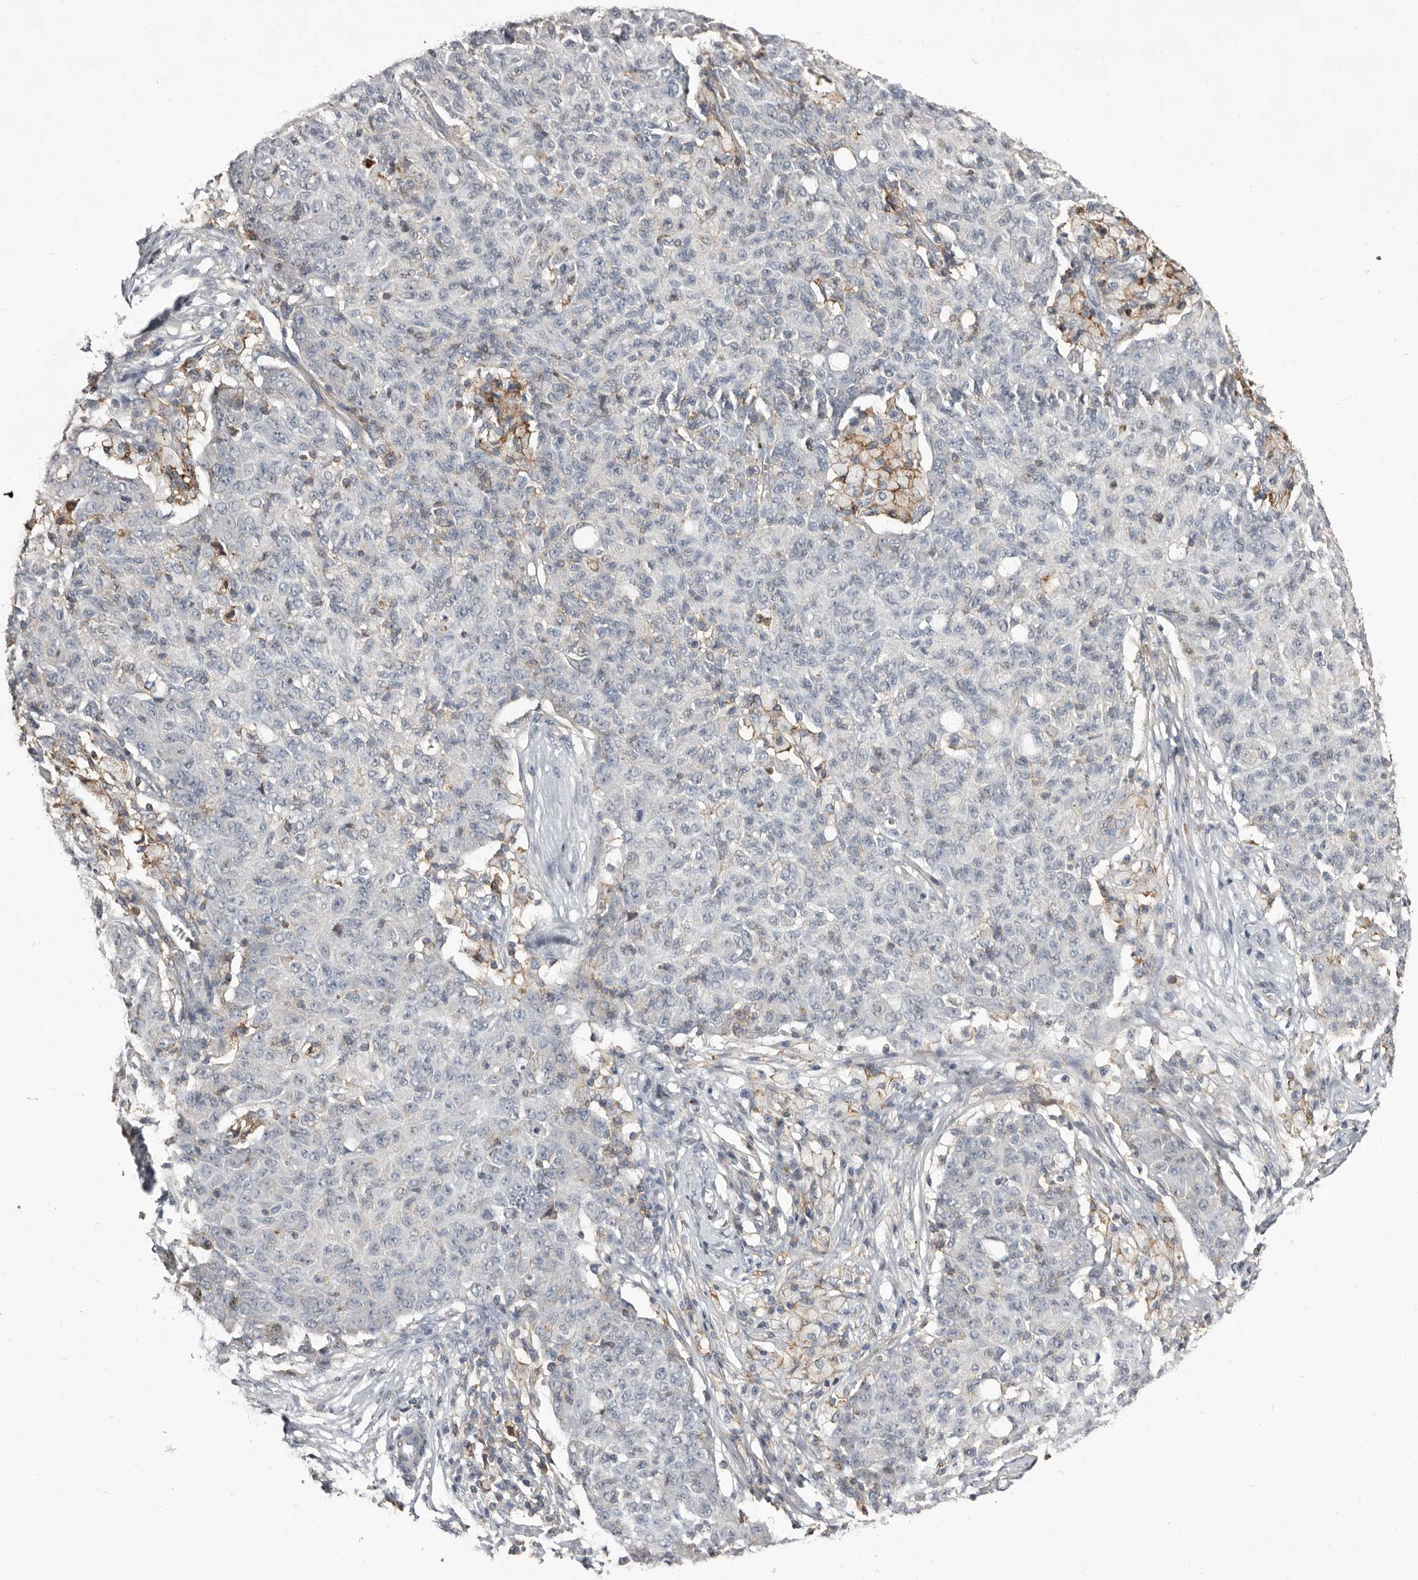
{"staining": {"intensity": "negative", "quantity": "none", "location": "none"}, "tissue": "ovarian cancer", "cell_type": "Tumor cells", "image_type": "cancer", "snomed": [{"axis": "morphology", "description": "Carcinoma, endometroid"}, {"axis": "topography", "description": "Ovary"}], "caption": "This histopathology image is of ovarian cancer (endometroid carcinoma) stained with immunohistochemistry to label a protein in brown with the nuclei are counter-stained blue. There is no positivity in tumor cells.", "gene": "KIF26B", "patient": {"sex": "female", "age": 42}}